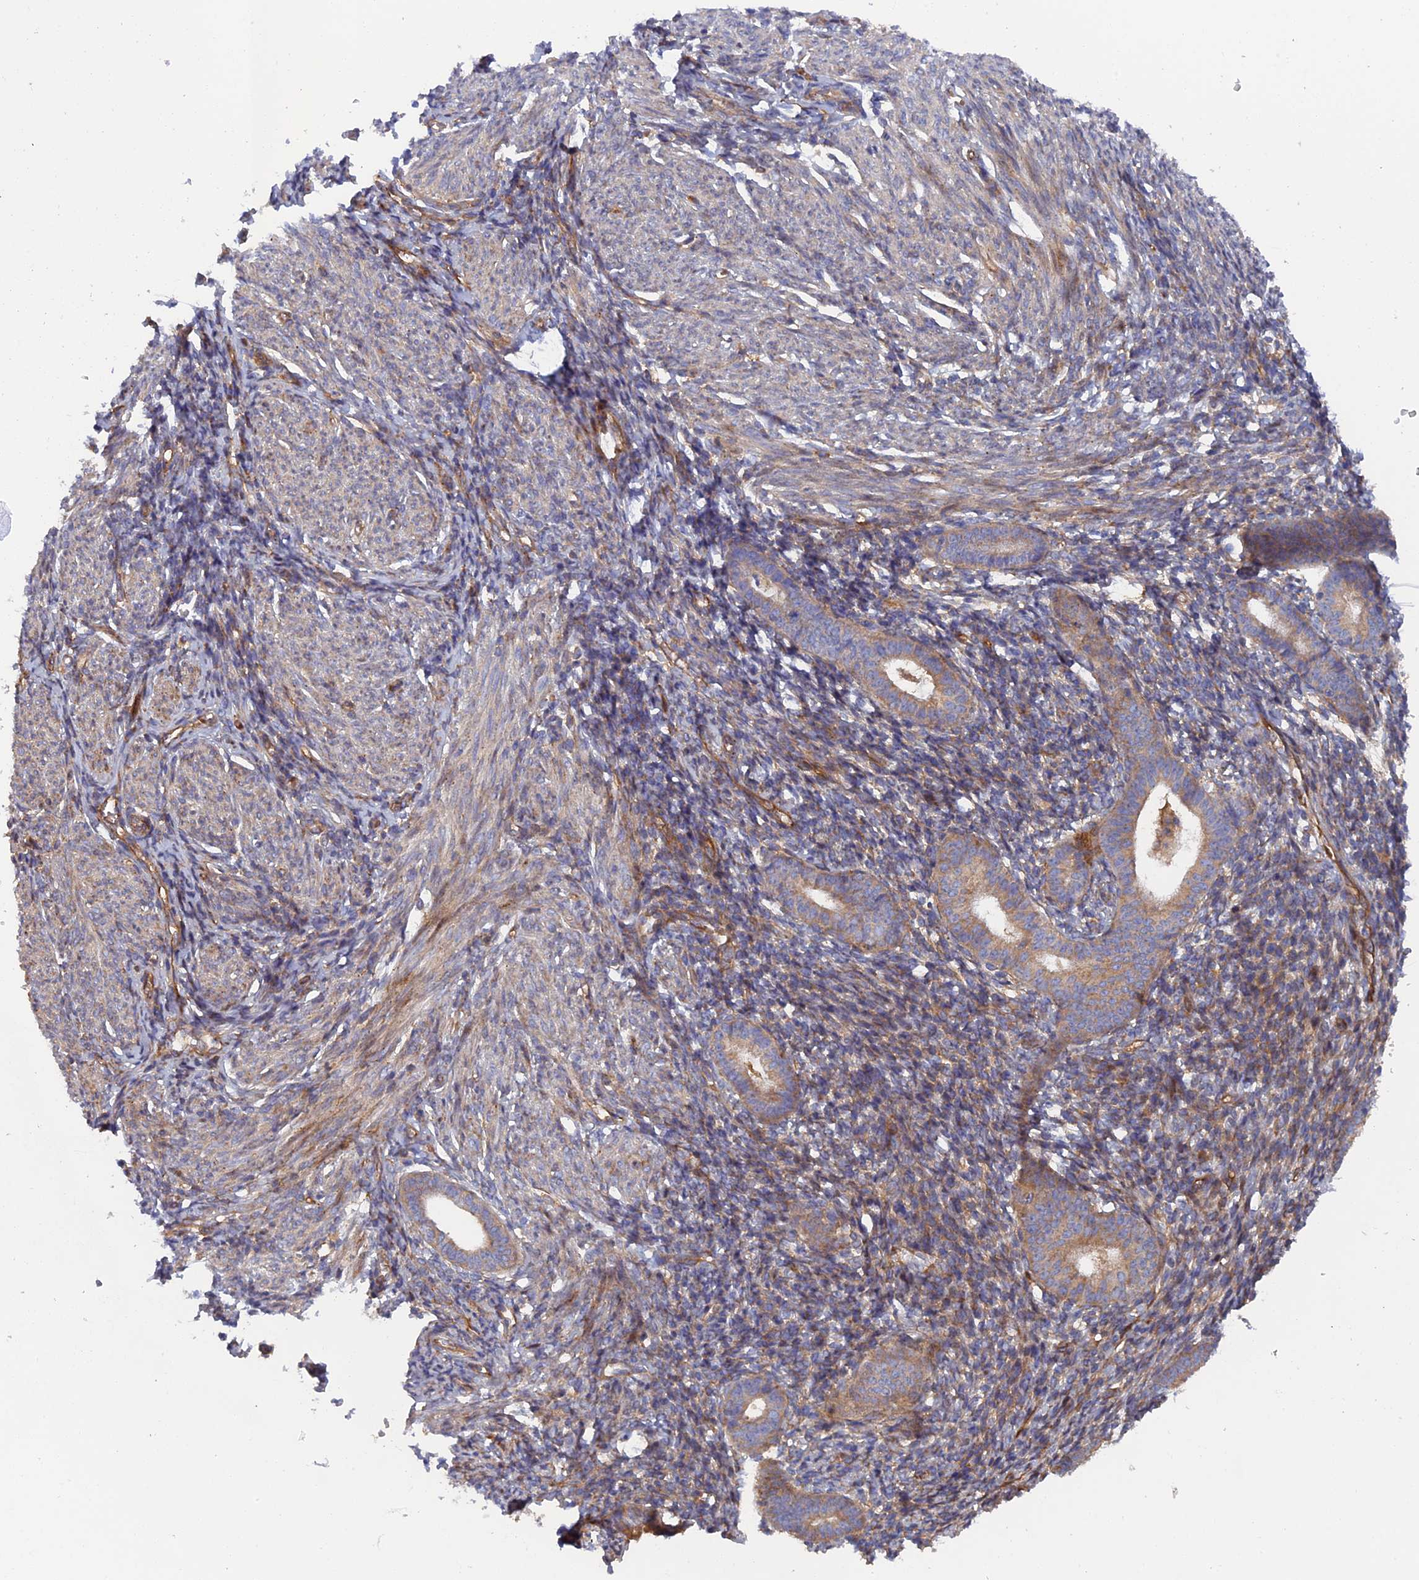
{"staining": {"intensity": "moderate", "quantity": "25%-75%", "location": "cytoplasmic/membranous"}, "tissue": "endometrium", "cell_type": "Cells in endometrial stroma", "image_type": "normal", "snomed": [{"axis": "morphology", "description": "Normal tissue, NOS"}, {"axis": "morphology", "description": "Adenocarcinoma, NOS"}, {"axis": "topography", "description": "Endometrium"}], "caption": "Immunohistochemical staining of benign endometrium demonstrates 25%-75% levels of moderate cytoplasmic/membranous protein expression in about 25%-75% of cells in endometrial stroma.", "gene": "TMEM196", "patient": {"sex": "female", "age": 57}}